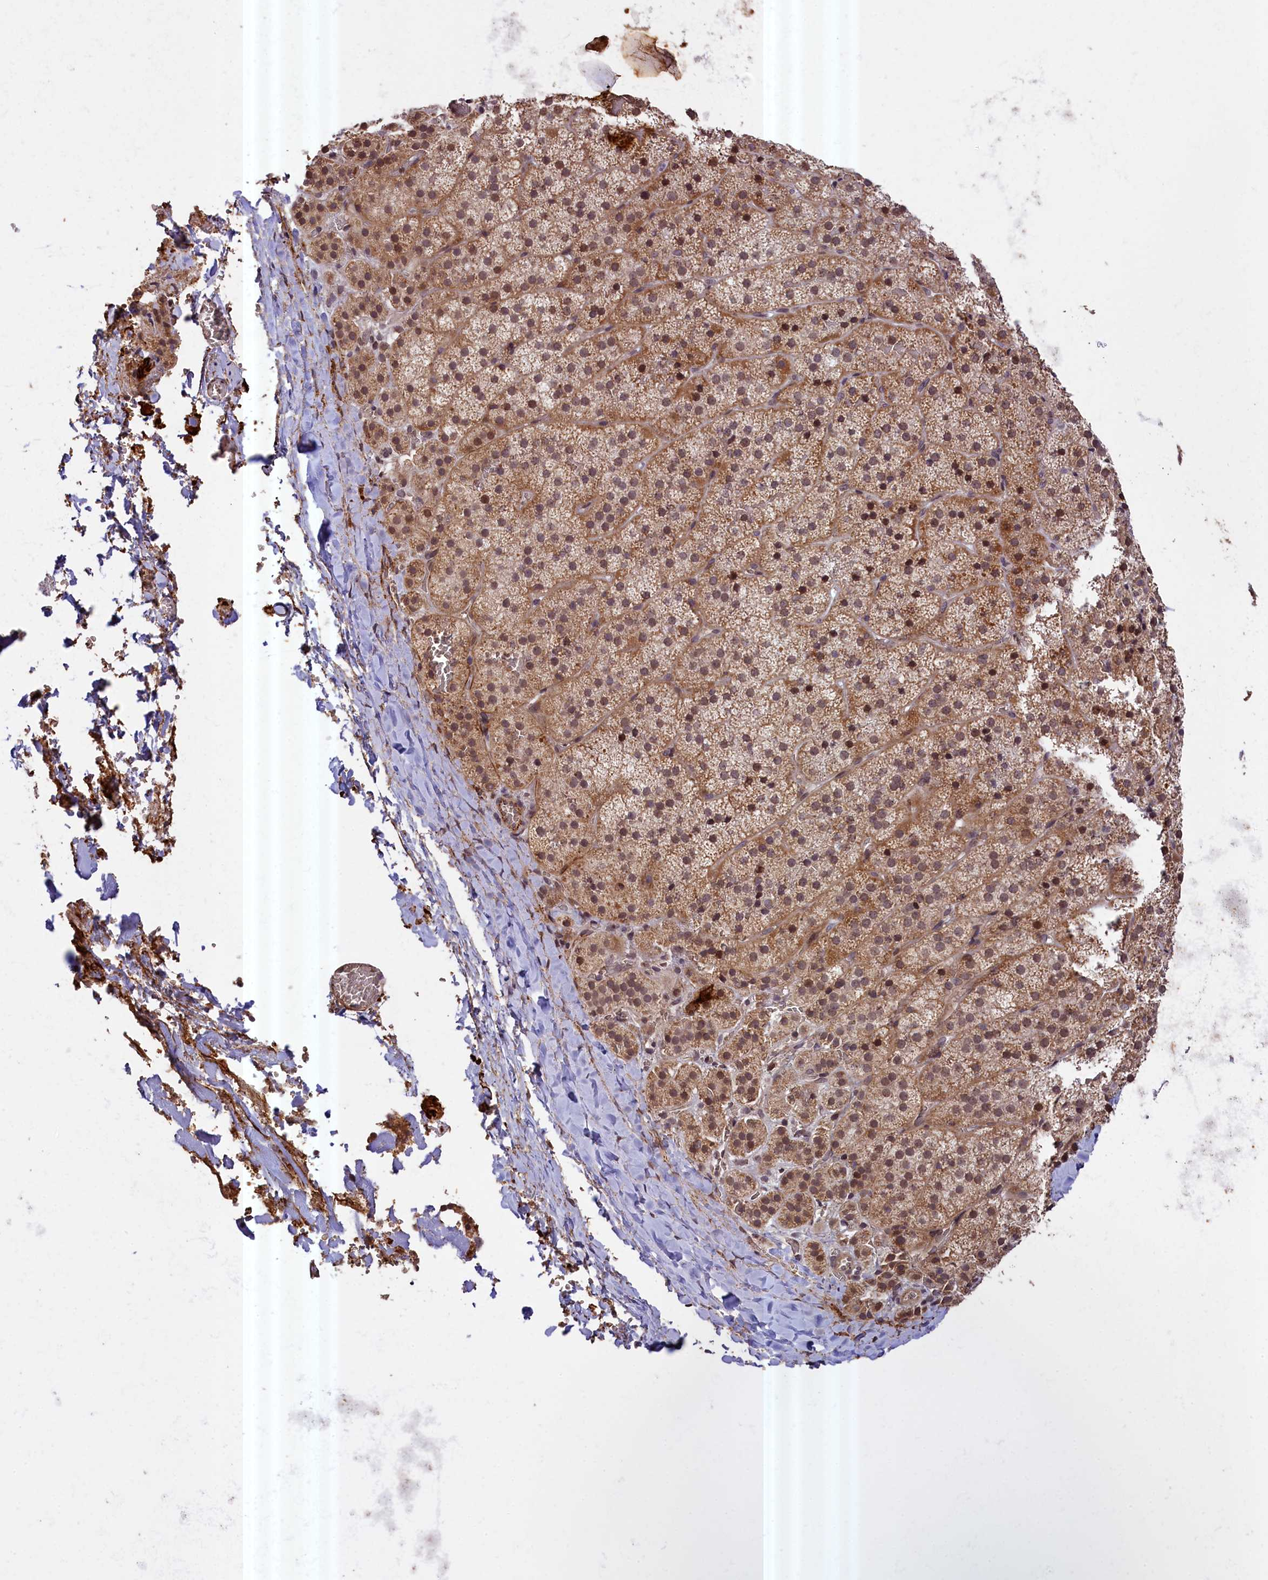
{"staining": {"intensity": "moderate", "quantity": "25%-75%", "location": "cytoplasmic/membranous,nuclear"}, "tissue": "adrenal gland", "cell_type": "Glandular cells", "image_type": "normal", "snomed": [{"axis": "morphology", "description": "Normal tissue, NOS"}, {"axis": "topography", "description": "Adrenal gland"}], "caption": "An immunohistochemistry histopathology image of normal tissue is shown. Protein staining in brown labels moderate cytoplasmic/membranous,nuclear positivity in adrenal gland within glandular cells.", "gene": "ZNF480", "patient": {"sex": "female", "age": 44}}